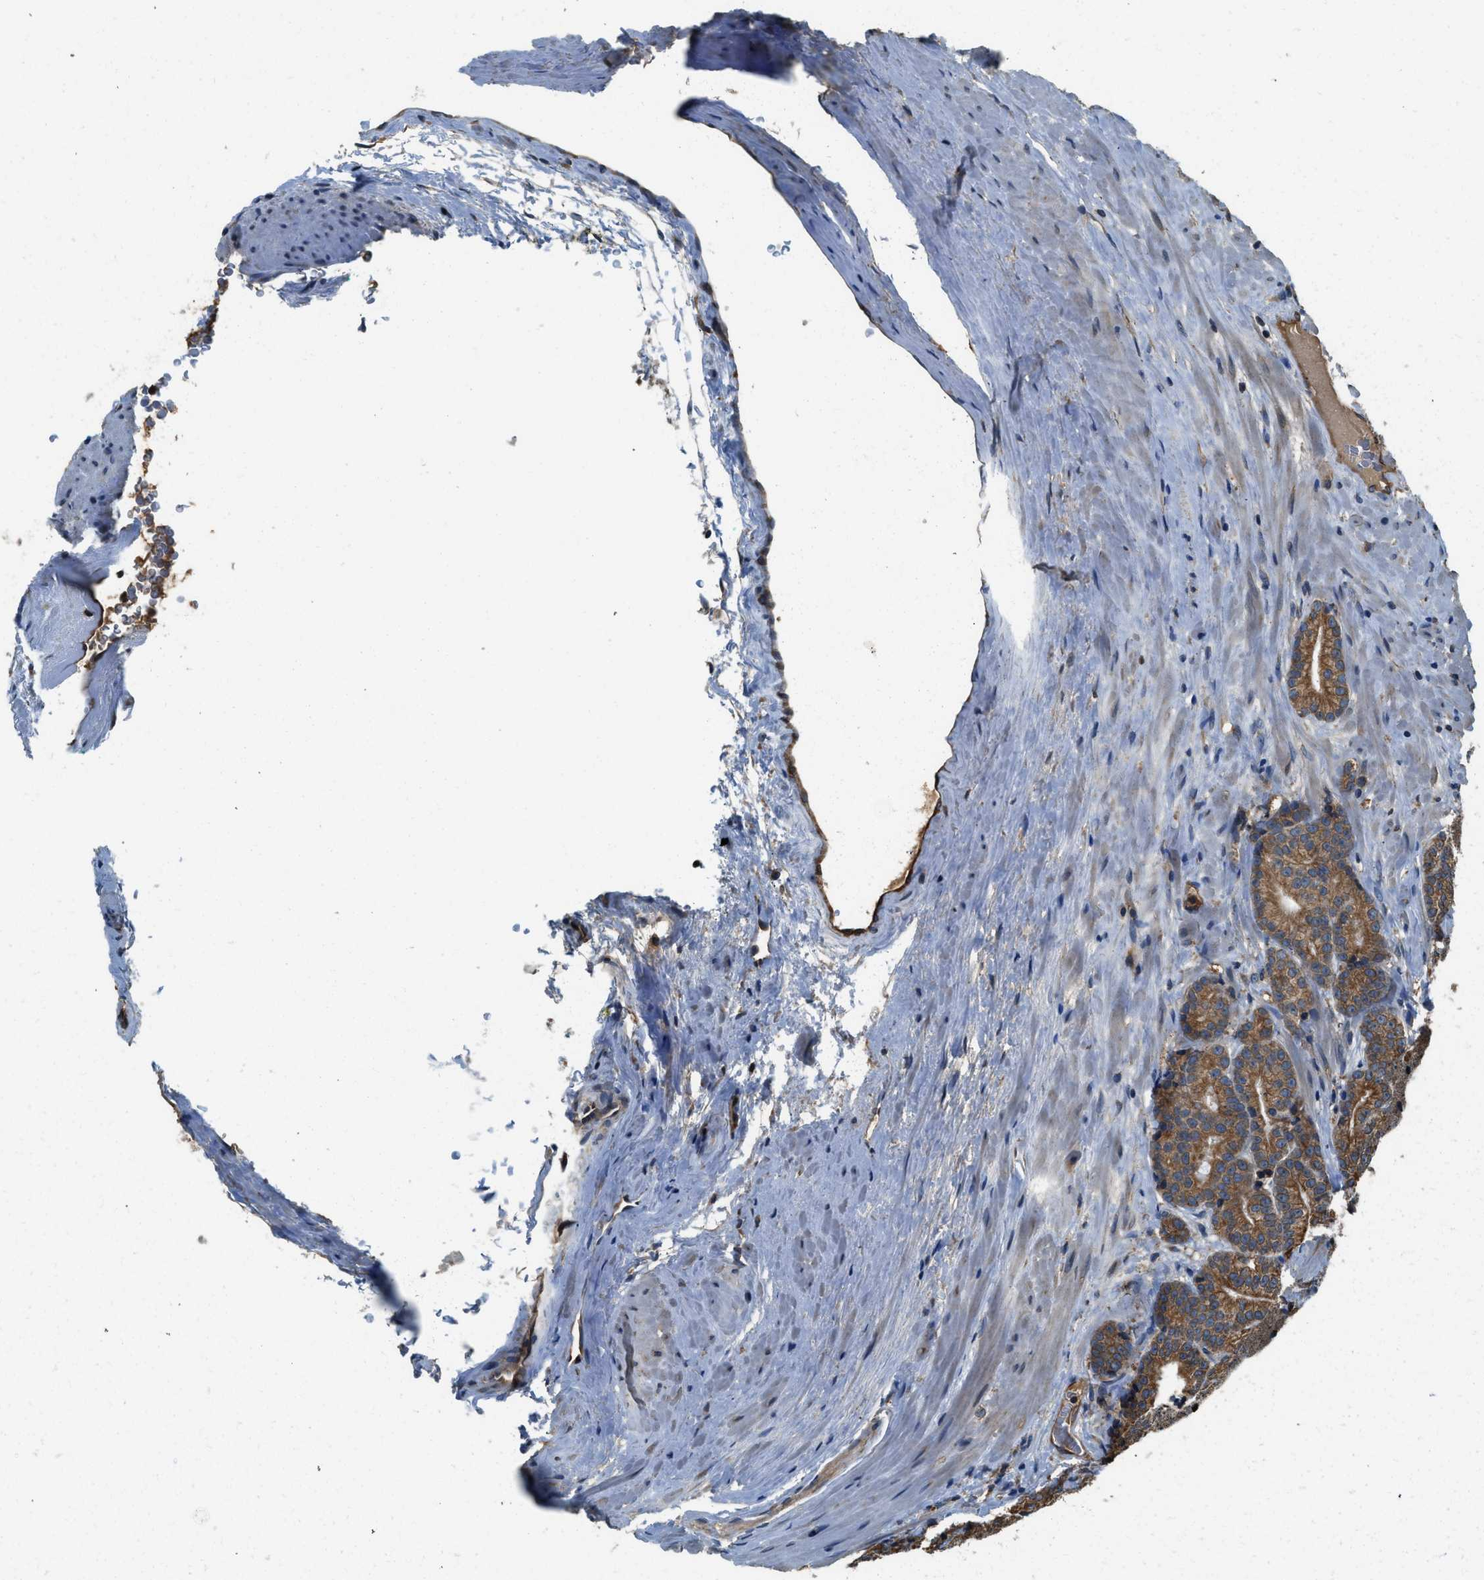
{"staining": {"intensity": "strong", "quantity": ">75%", "location": "cytoplasmic/membranous"}, "tissue": "prostate cancer", "cell_type": "Tumor cells", "image_type": "cancer", "snomed": [{"axis": "morphology", "description": "Adenocarcinoma, High grade"}, {"axis": "topography", "description": "Prostate"}], "caption": "IHC of prostate cancer exhibits high levels of strong cytoplasmic/membranous staining in approximately >75% of tumor cells.", "gene": "BCAP31", "patient": {"sex": "male", "age": 61}}